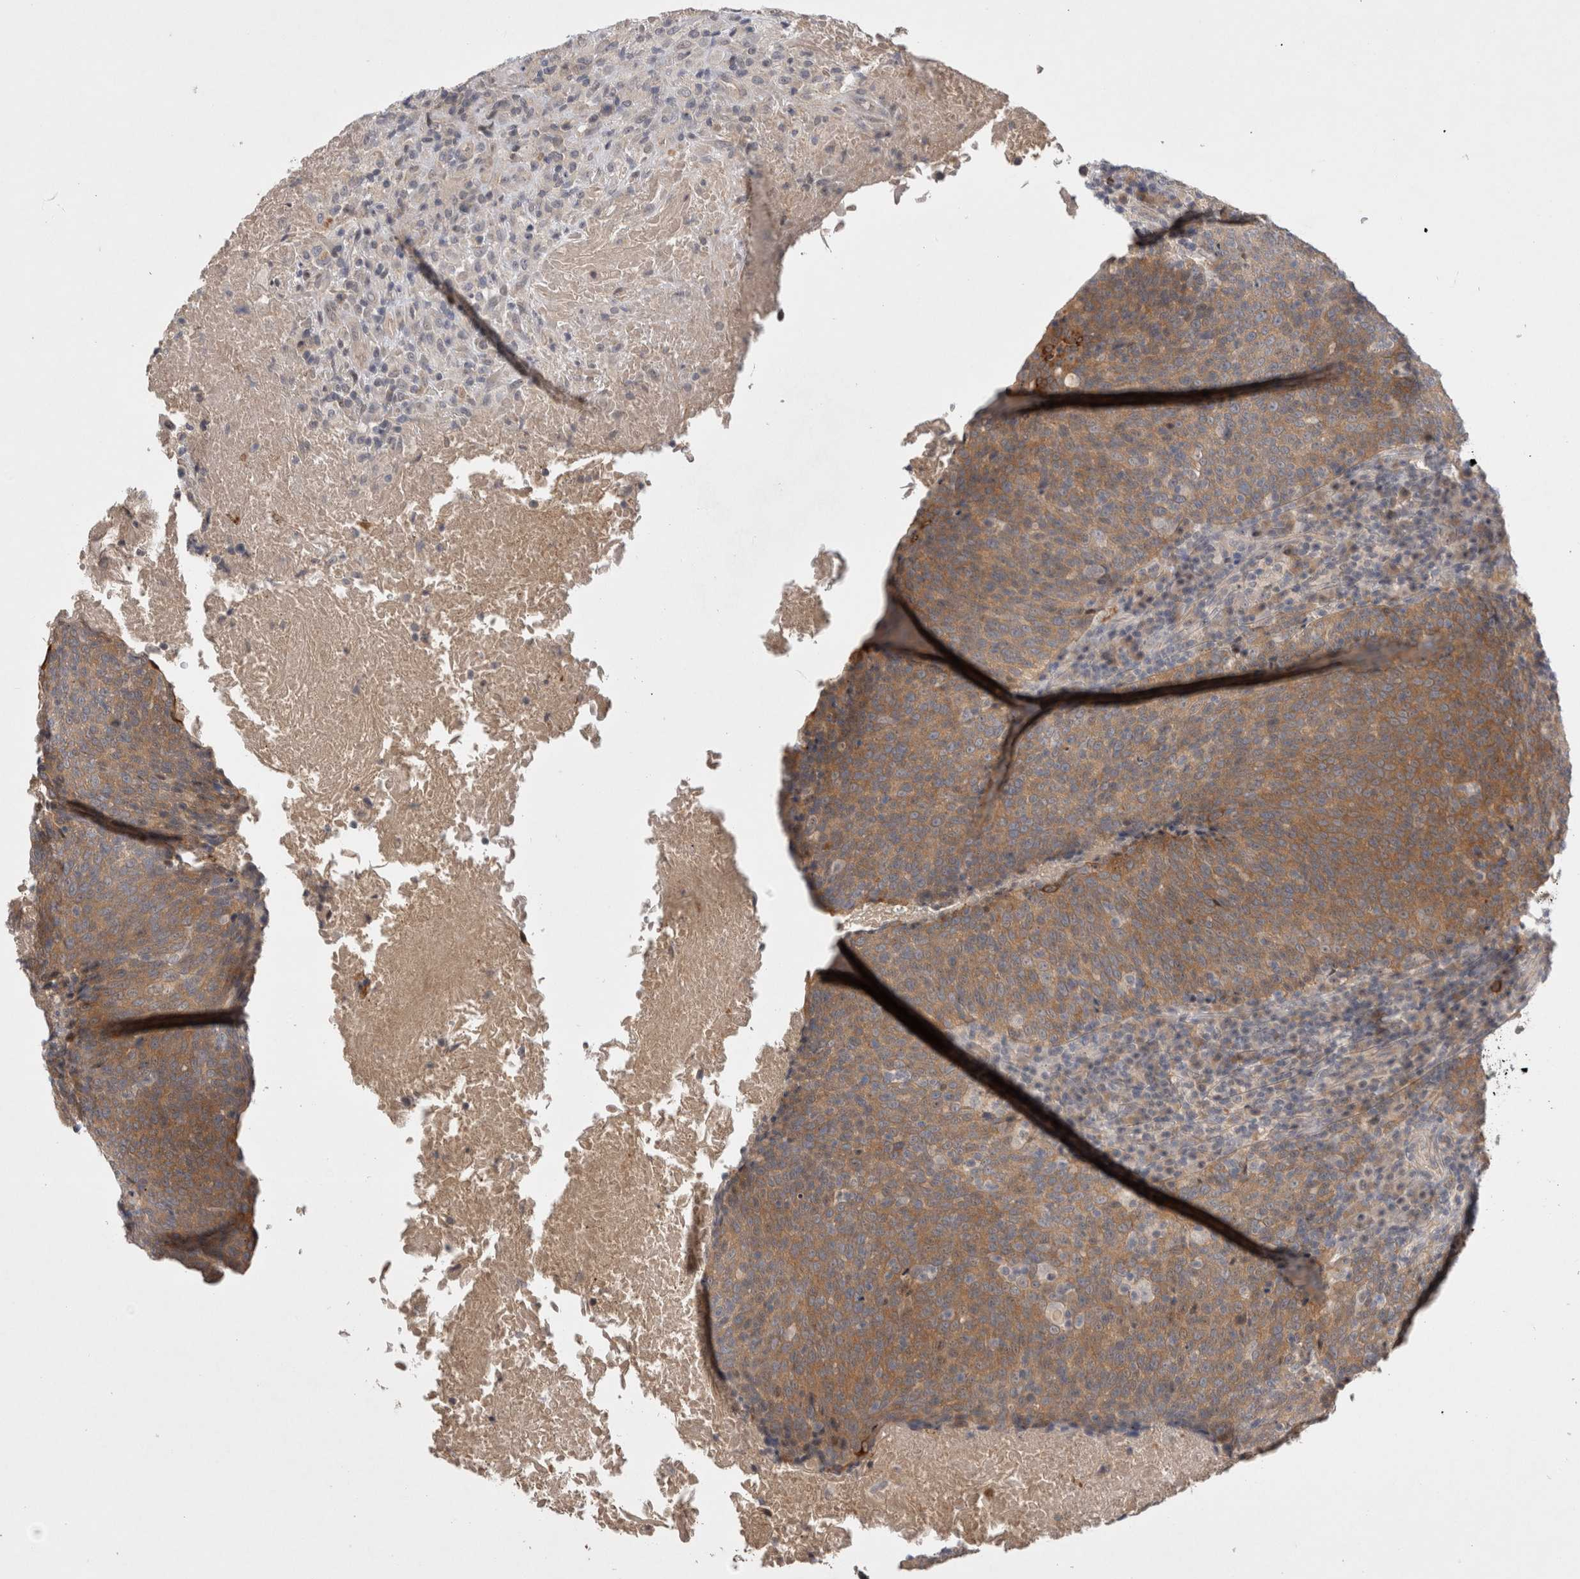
{"staining": {"intensity": "moderate", "quantity": ">75%", "location": "cytoplasmic/membranous"}, "tissue": "head and neck cancer", "cell_type": "Tumor cells", "image_type": "cancer", "snomed": [{"axis": "morphology", "description": "Squamous cell carcinoma, NOS"}, {"axis": "morphology", "description": "Squamous cell carcinoma, metastatic, NOS"}, {"axis": "topography", "description": "Lymph node"}, {"axis": "topography", "description": "Head-Neck"}], "caption": "Head and neck squamous cell carcinoma stained for a protein reveals moderate cytoplasmic/membranous positivity in tumor cells.", "gene": "CERS3", "patient": {"sex": "male", "age": 62}}